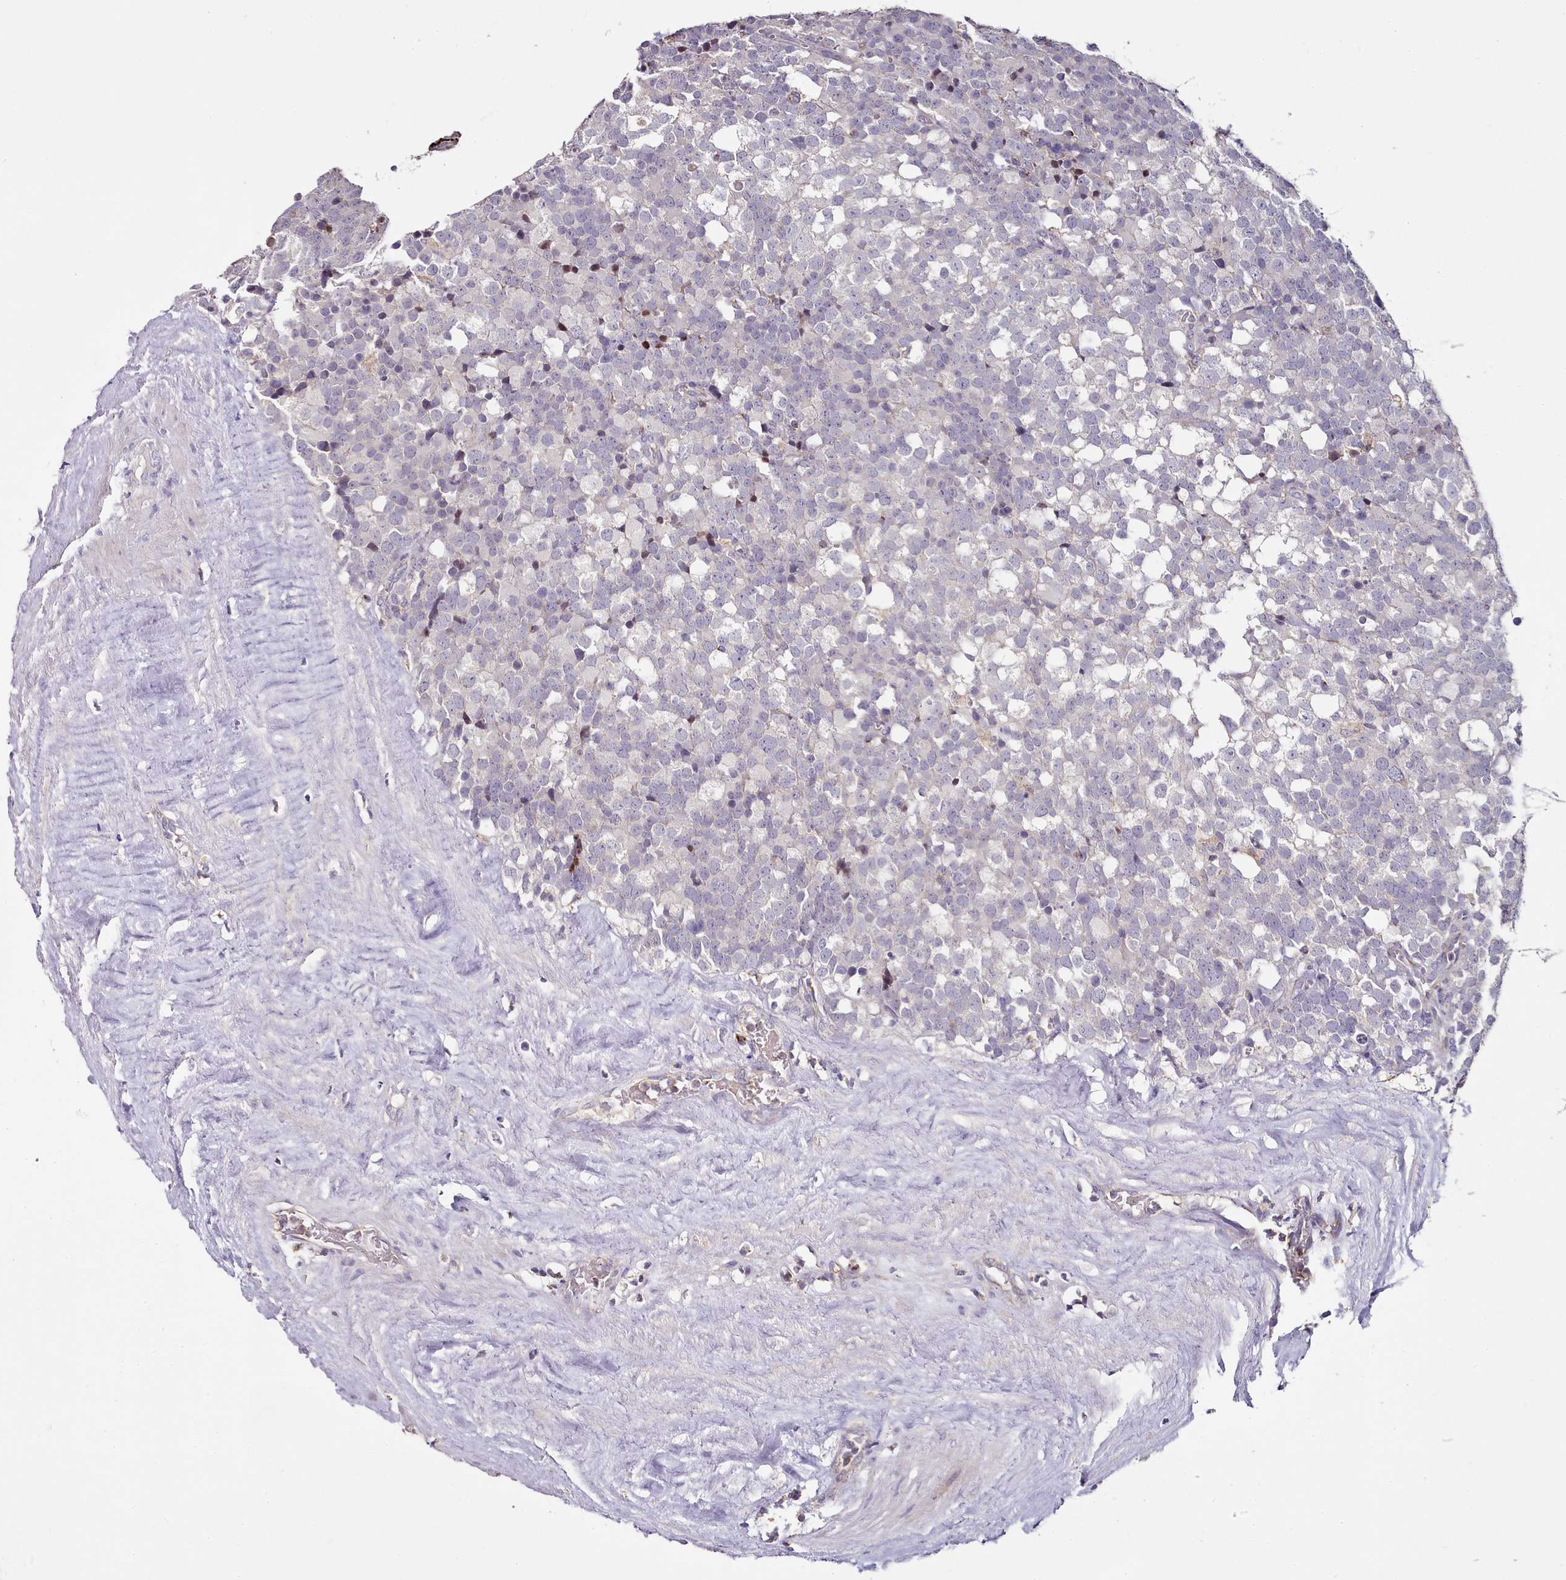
{"staining": {"intensity": "negative", "quantity": "none", "location": "none"}, "tissue": "testis cancer", "cell_type": "Tumor cells", "image_type": "cancer", "snomed": [{"axis": "morphology", "description": "Seminoma, NOS"}, {"axis": "topography", "description": "Testis"}], "caption": "Image shows no significant protein staining in tumor cells of seminoma (testis).", "gene": "ACSS1", "patient": {"sex": "male", "age": 71}}